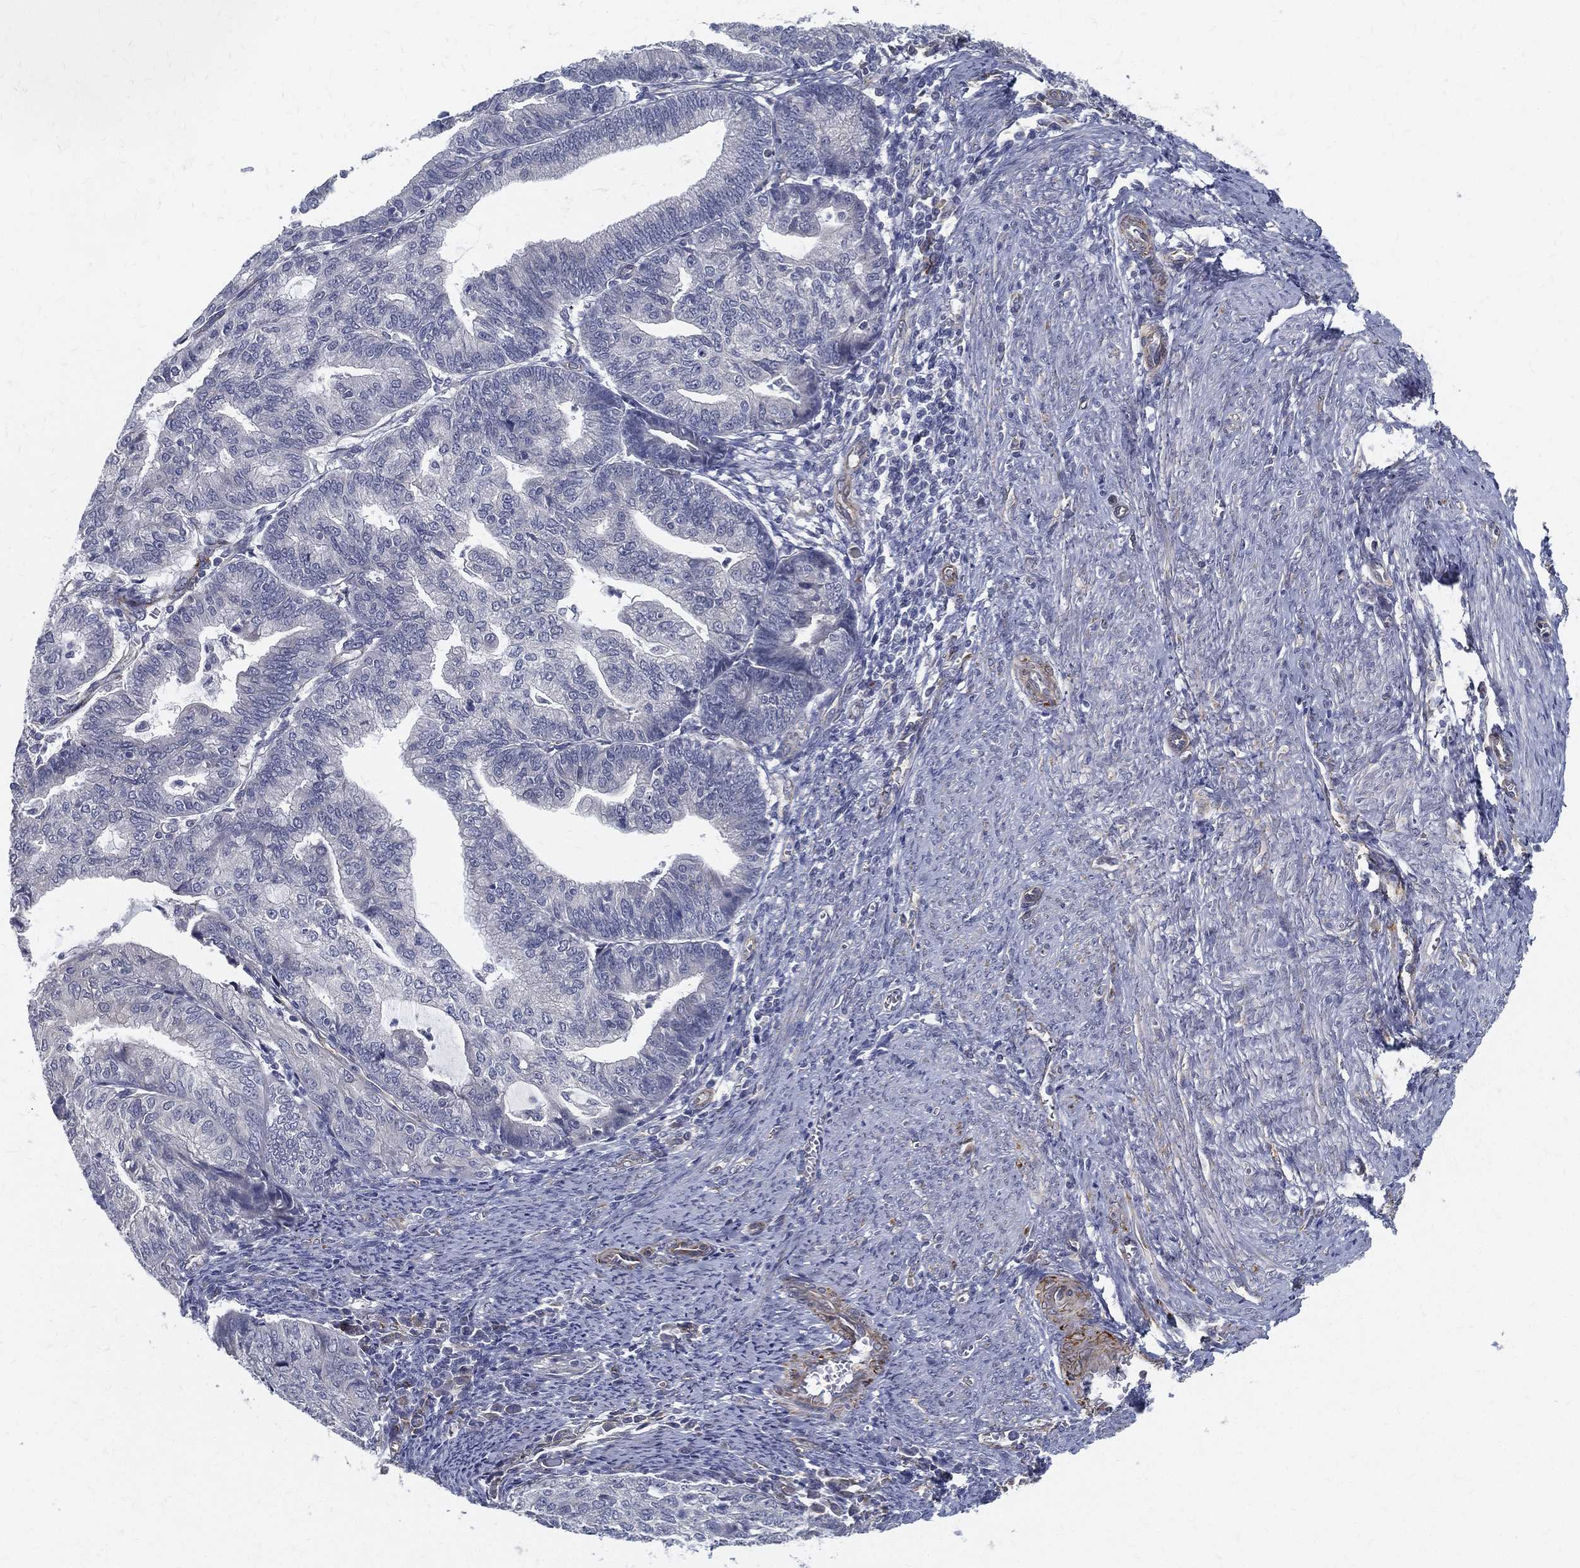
{"staining": {"intensity": "negative", "quantity": "none", "location": "none"}, "tissue": "endometrial cancer", "cell_type": "Tumor cells", "image_type": "cancer", "snomed": [{"axis": "morphology", "description": "Adenocarcinoma, NOS"}, {"axis": "topography", "description": "Endometrium"}], "caption": "Photomicrograph shows no significant protein staining in tumor cells of endometrial adenocarcinoma.", "gene": "LRRC56", "patient": {"sex": "female", "age": 82}}